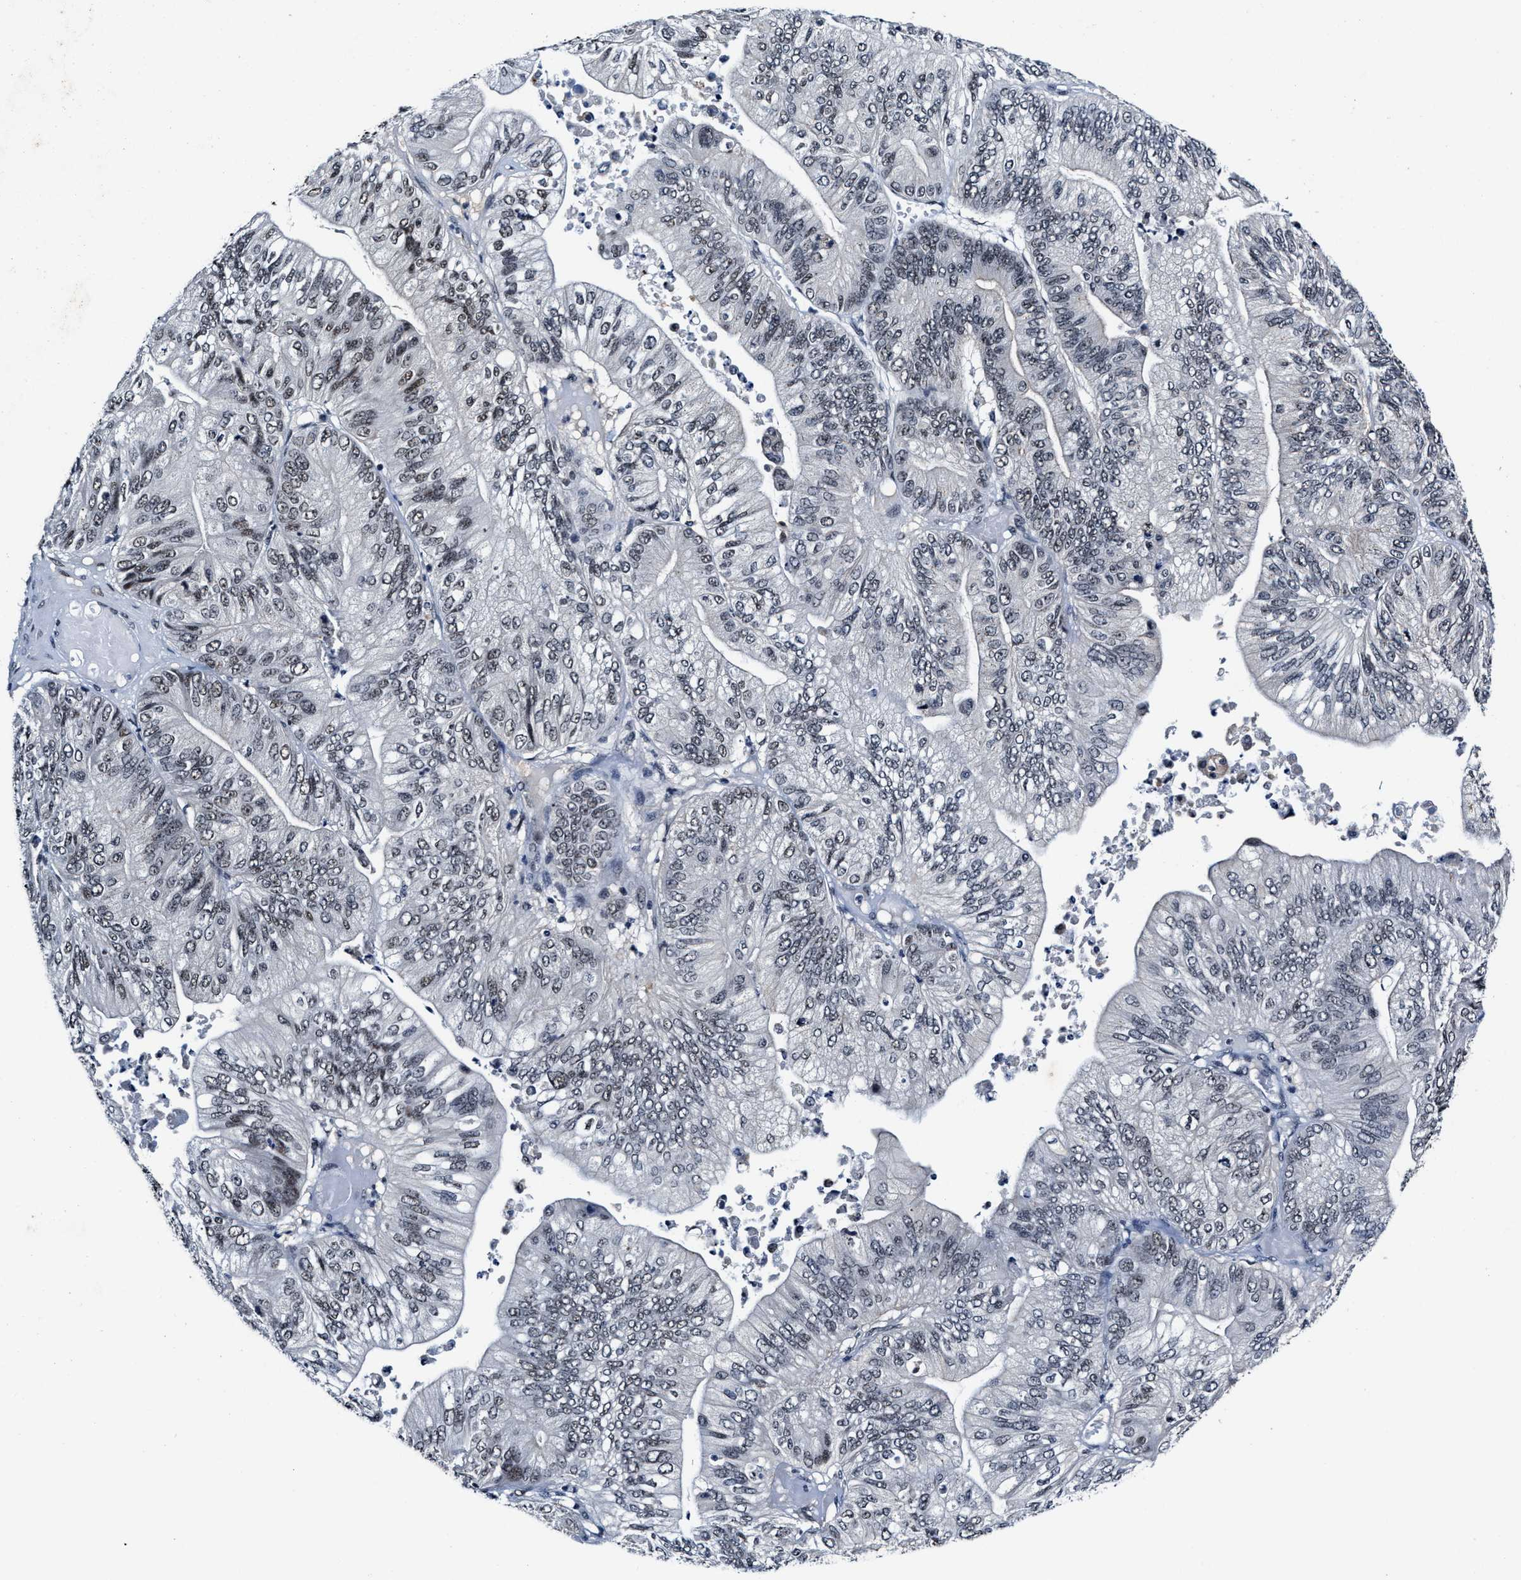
{"staining": {"intensity": "weak", "quantity": "25%-75%", "location": "nuclear"}, "tissue": "ovarian cancer", "cell_type": "Tumor cells", "image_type": "cancer", "snomed": [{"axis": "morphology", "description": "Cystadenocarcinoma, mucinous, NOS"}, {"axis": "topography", "description": "Ovary"}], "caption": "Mucinous cystadenocarcinoma (ovarian) stained with a protein marker shows weak staining in tumor cells.", "gene": "INIP", "patient": {"sex": "female", "age": 61}}